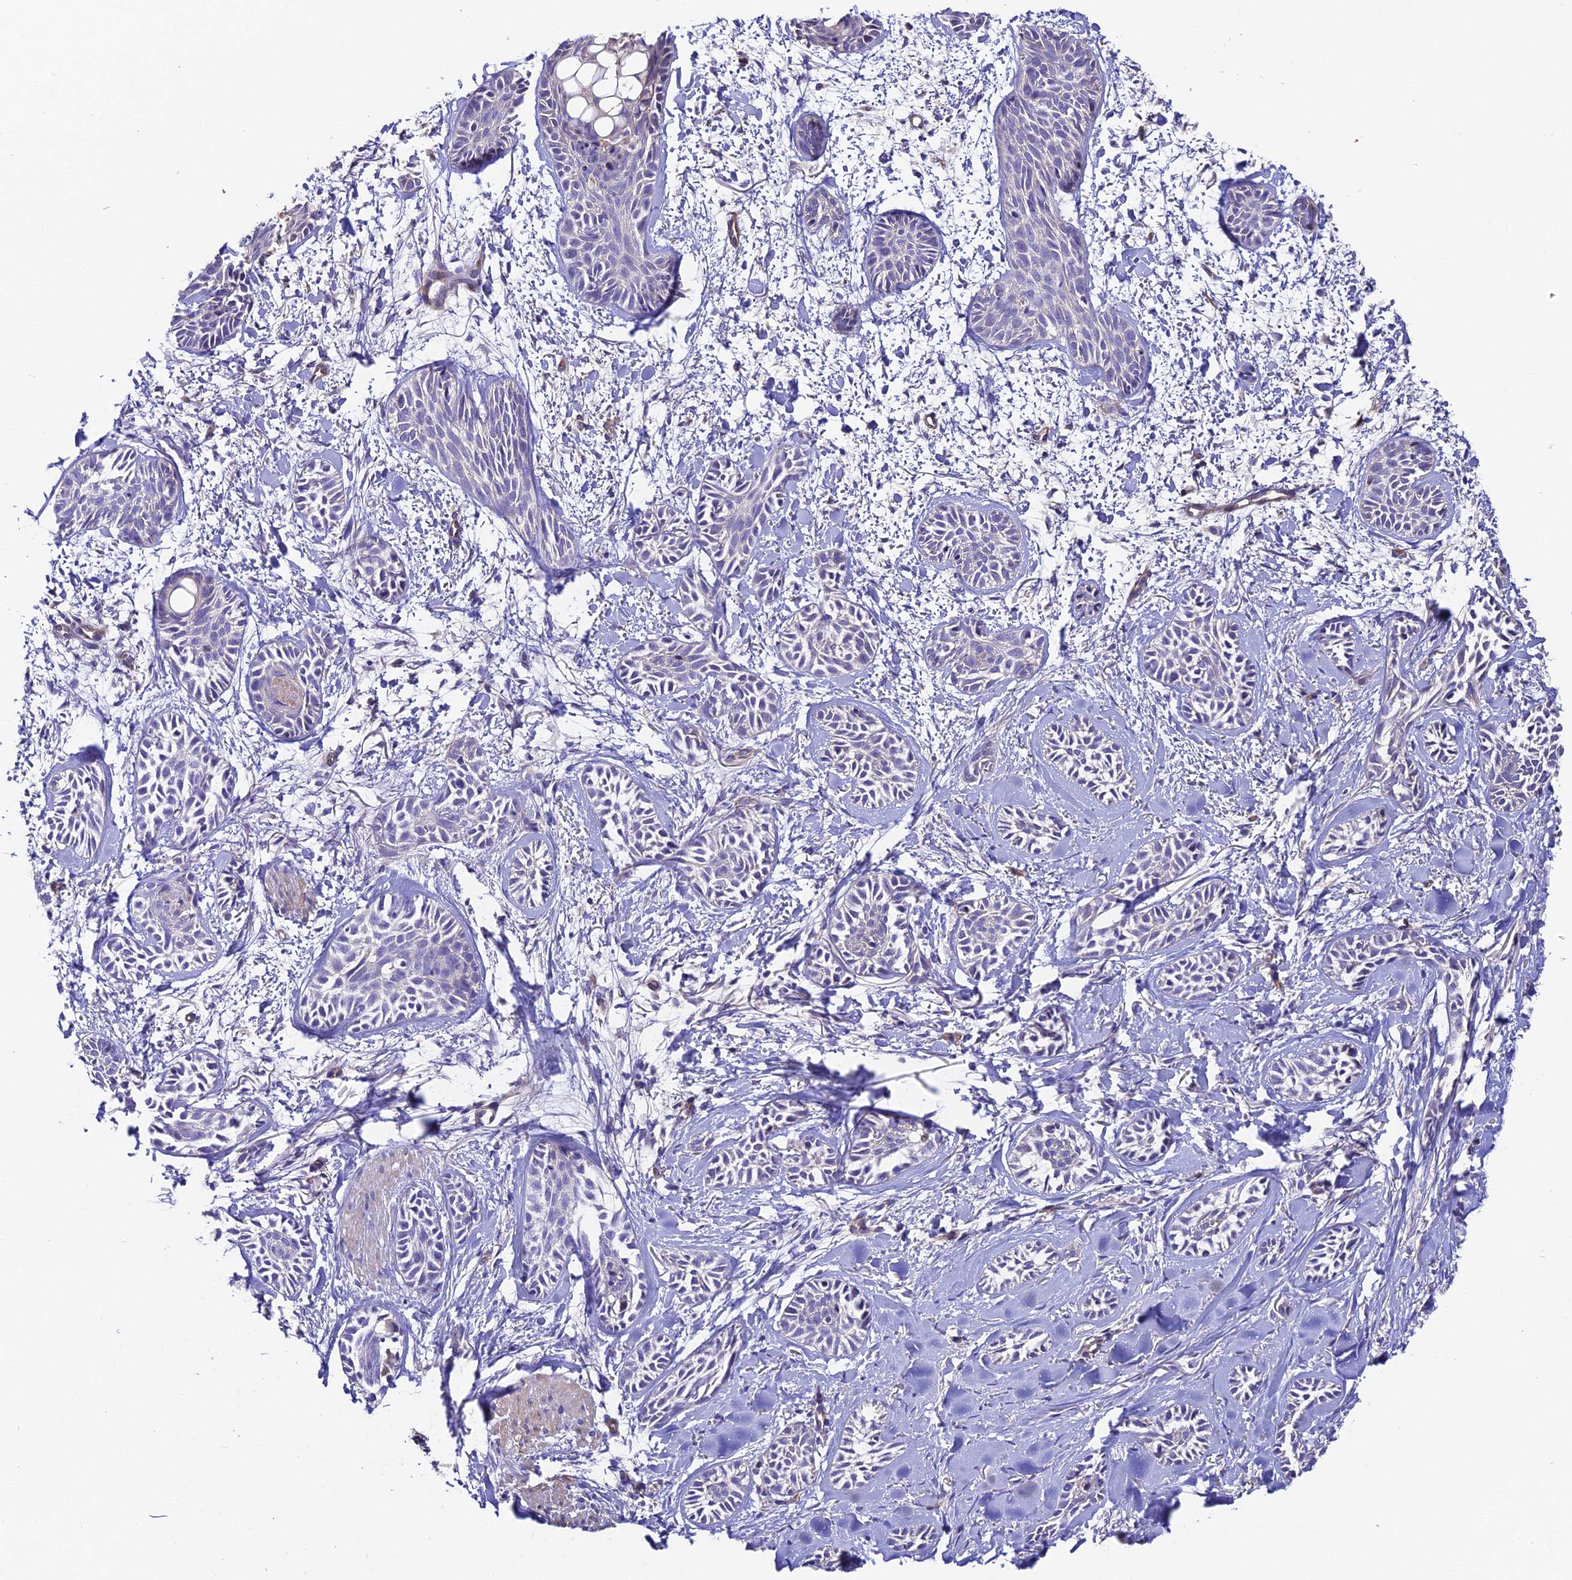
{"staining": {"intensity": "negative", "quantity": "none", "location": "none"}, "tissue": "skin cancer", "cell_type": "Tumor cells", "image_type": "cancer", "snomed": [{"axis": "morphology", "description": "Basal cell carcinoma"}, {"axis": "topography", "description": "Skin"}], "caption": "Immunohistochemistry photomicrograph of human skin cancer stained for a protein (brown), which shows no expression in tumor cells.", "gene": "QRFP", "patient": {"sex": "female", "age": 59}}